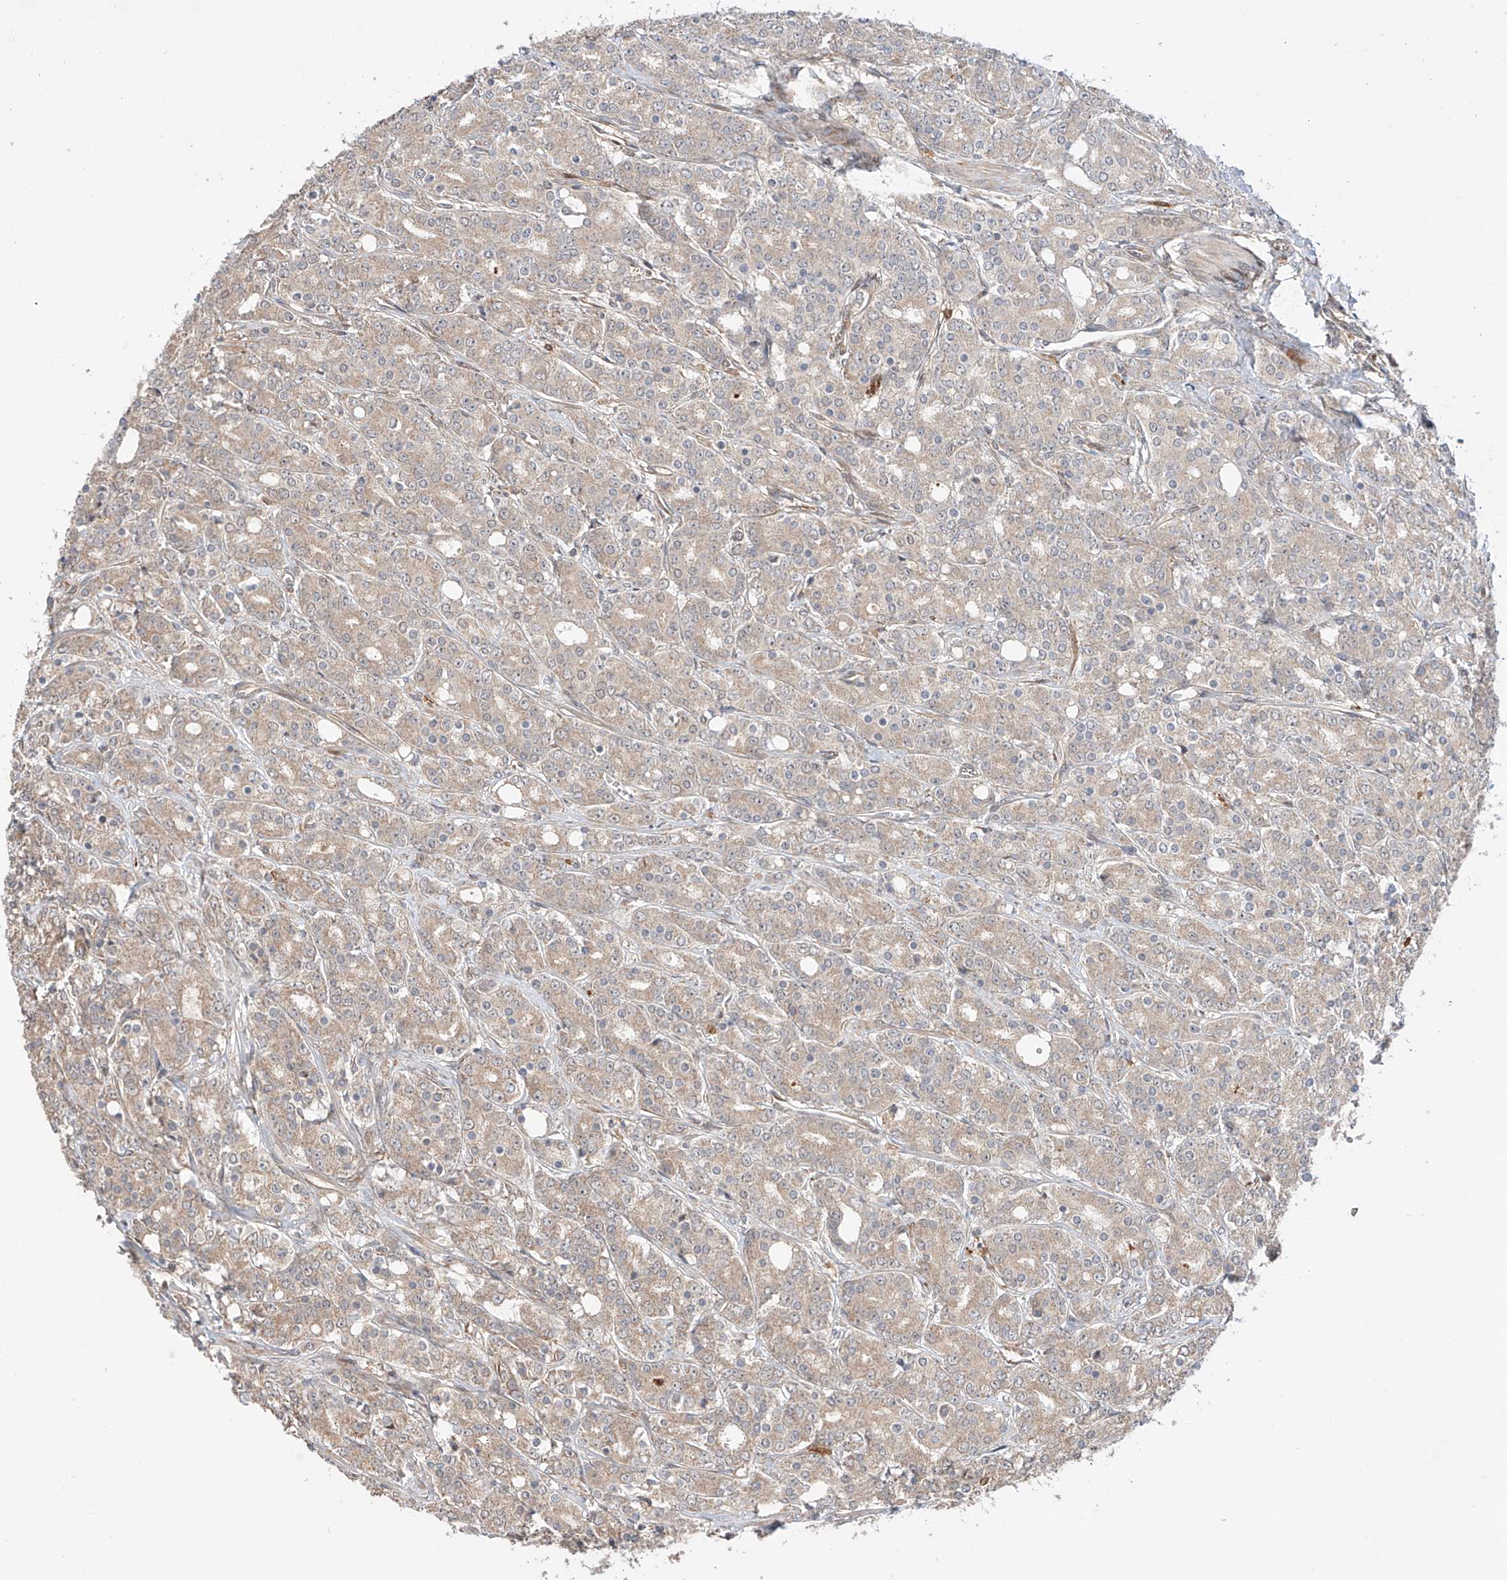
{"staining": {"intensity": "weak", "quantity": ">75%", "location": "cytoplasmic/membranous"}, "tissue": "prostate cancer", "cell_type": "Tumor cells", "image_type": "cancer", "snomed": [{"axis": "morphology", "description": "Adenocarcinoma, High grade"}, {"axis": "topography", "description": "Prostate"}], "caption": "Adenocarcinoma (high-grade) (prostate) was stained to show a protein in brown. There is low levels of weak cytoplasmic/membranous positivity in about >75% of tumor cells. Ihc stains the protein of interest in brown and the nuclei are stained blue.", "gene": "IGSF22", "patient": {"sex": "male", "age": 62}}